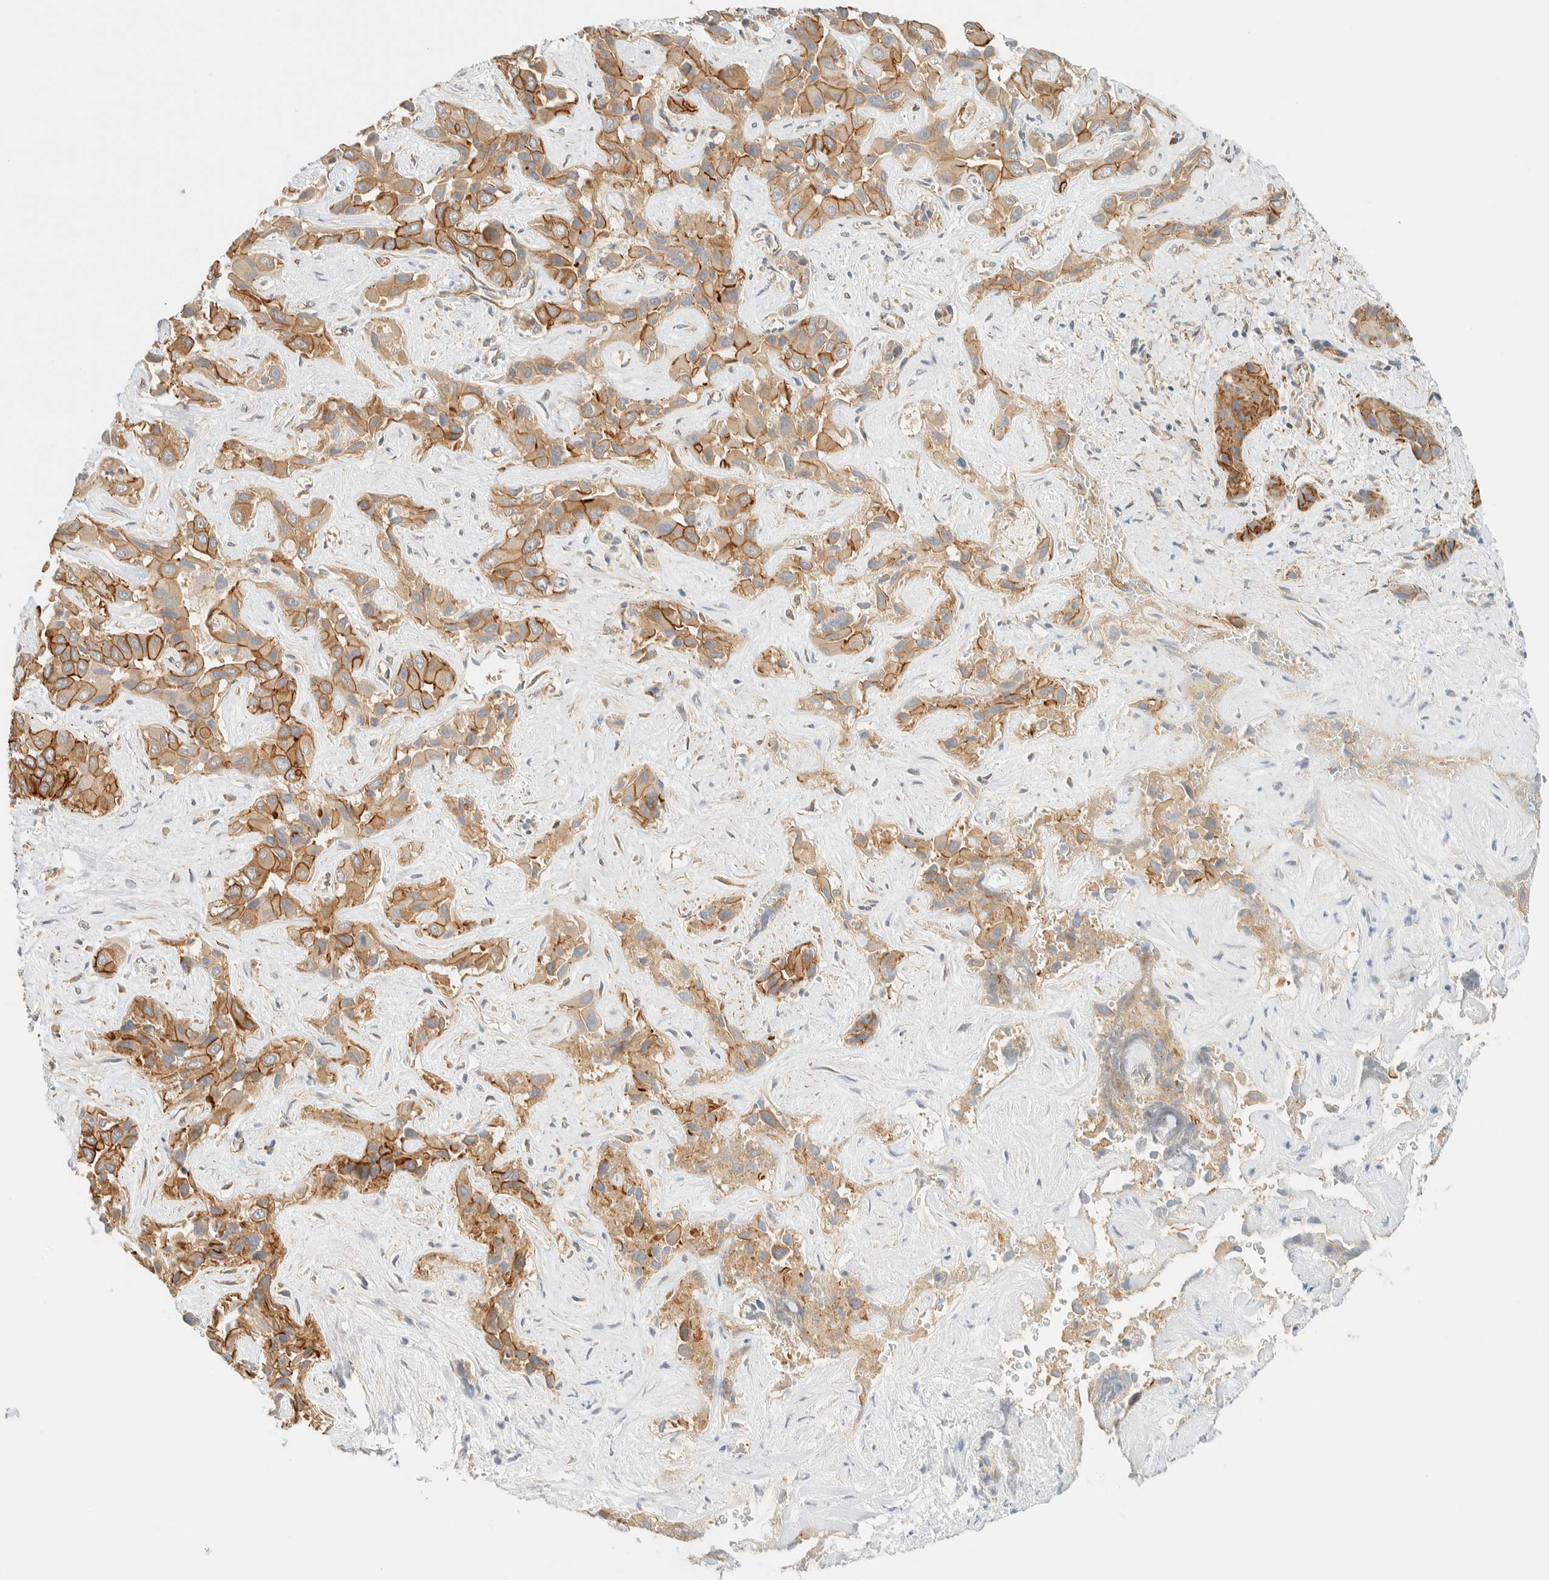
{"staining": {"intensity": "moderate", "quantity": ">75%", "location": "cytoplasmic/membranous"}, "tissue": "liver cancer", "cell_type": "Tumor cells", "image_type": "cancer", "snomed": [{"axis": "morphology", "description": "Cholangiocarcinoma"}, {"axis": "topography", "description": "Liver"}], "caption": "This is an image of immunohistochemistry (IHC) staining of cholangiocarcinoma (liver), which shows moderate staining in the cytoplasmic/membranous of tumor cells.", "gene": "LIMA1", "patient": {"sex": "female", "age": 52}}